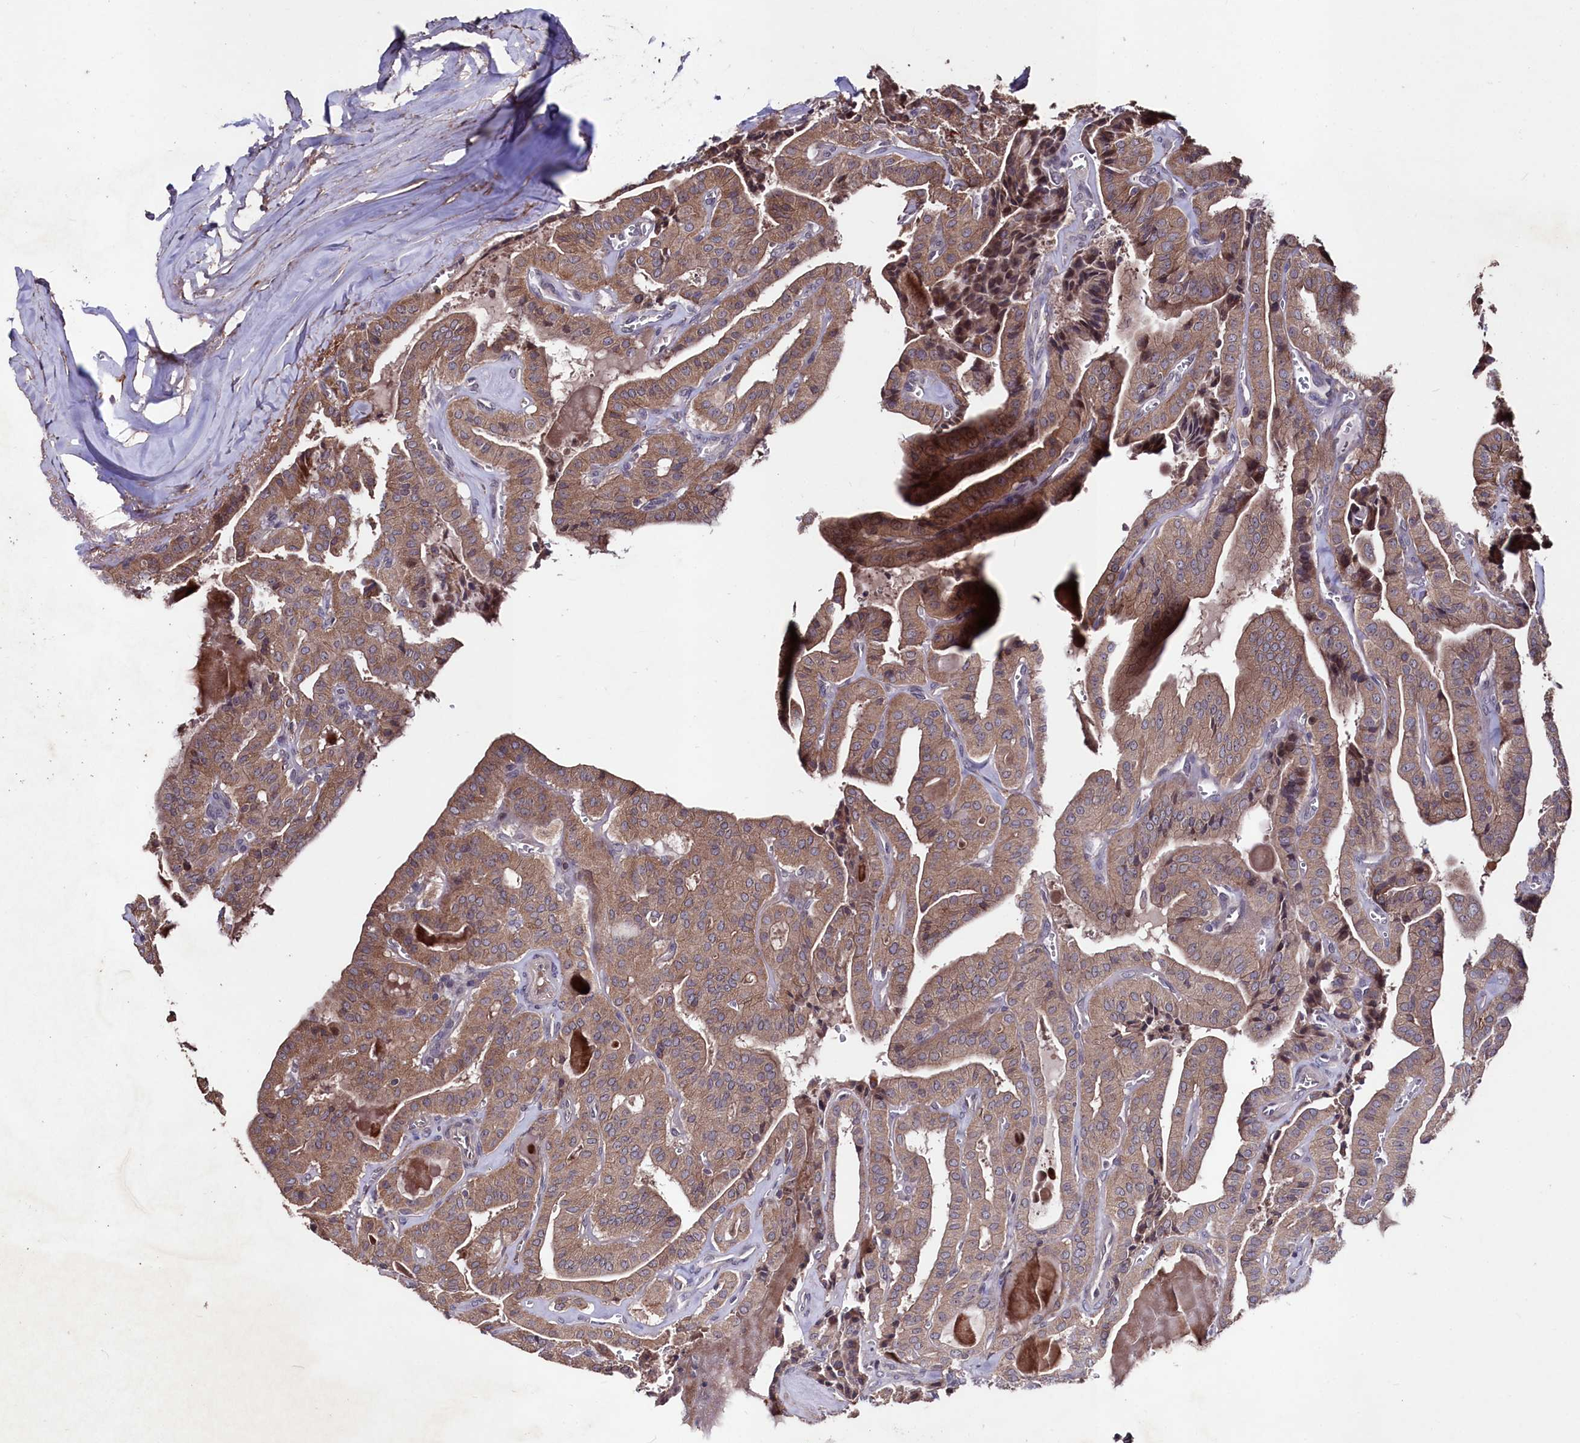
{"staining": {"intensity": "moderate", "quantity": ">75%", "location": "cytoplasmic/membranous"}, "tissue": "thyroid cancer", "cell_type": "Tumor cells", "image_type": "cancer", "snomed": [{"axis": "morphology", "description": "Papillary adenocarcinoma, NOS"}, {"axis": "topography", "description": "Thyroid gland"}], "caption": "IHC image of neoplastic tissue: thyroid papillary adenocarcinoma stained using immunohistochemistry (IHC) reveals medium levels of moderate protein expression localized specifically in the cytoplasmic/membranous of tumor cells, appearing as a cytoplasmic/membranous brown color.", "gene": "MYO1H", "patient": {"sex": "male", "age": 52}}